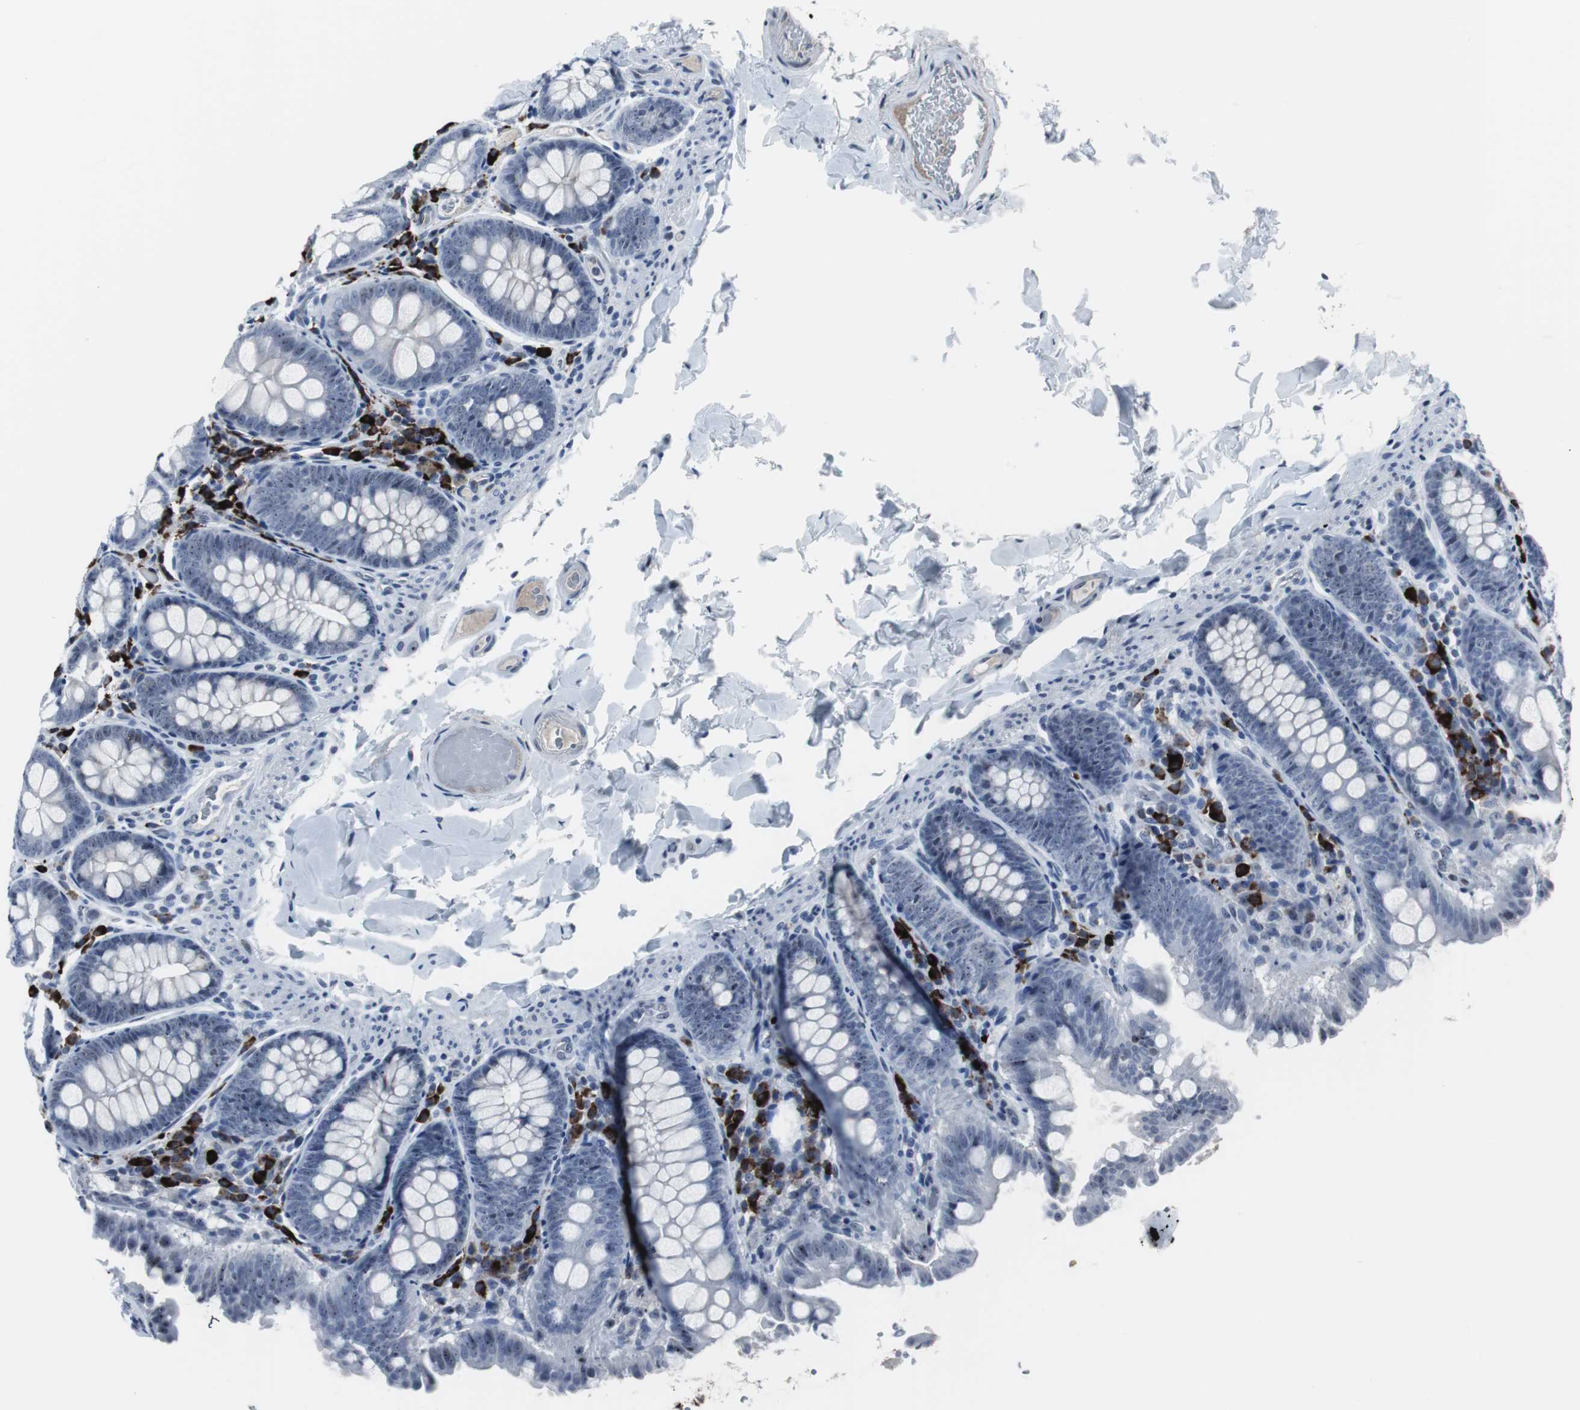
{"staining": {"intensity": "negative", "quantity": "none", "location": "none"}, "tissue": "colon", "cell_type": "Endothelial cells", "image_type": "normal", "snomed": [{"axis": "morphology", "description": "Normal tissue, NOS"}, {"axis": "topography", "description": "Colon"}], "caption": "High power microscopy image of an immunohistochemistry micrograph of normal colon, revealing no significant expression in endothelial cells. (DAB (3,3'-diaminobenzidine) immunohistochemistry (IHC), high magnification).", "gene": "DOK1", "patient": {"sex": "female", "age": 61}}